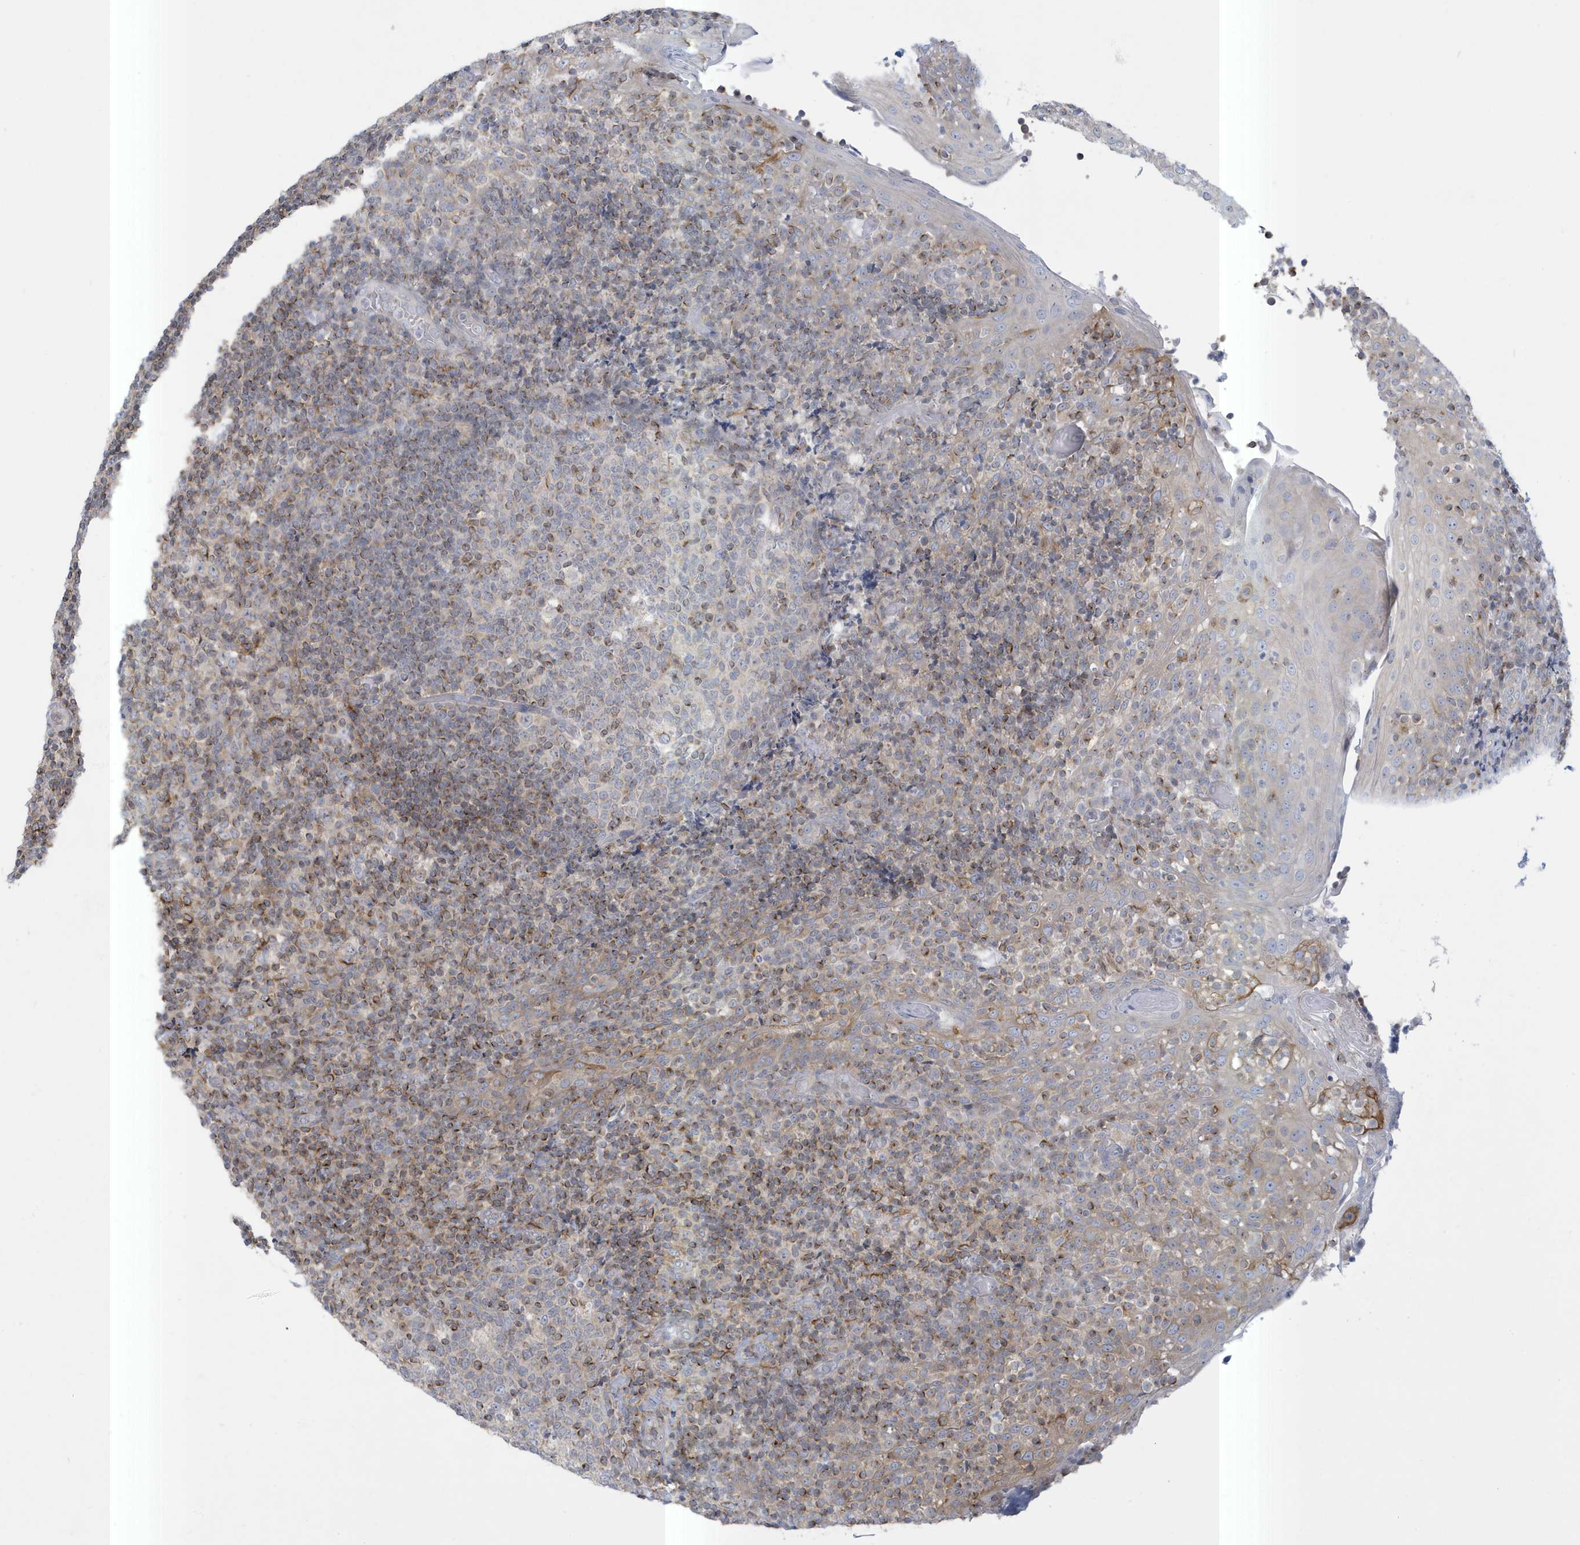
{"staining": {"intensity": "moderate", "quantity": "<25%", "location": "cytoplasmic/membranous"}, "tissue": "tonsil", "cell_type": "Germinal center cells", "image_type": "normal", "snomed": [{"axis": "morphology", "description": "Normal tissue, NOS"}, {"axis": "topography", "description": "Tonsil"}], "caption": "Immunohistochemistry (IHC) micrograph of unremarkable tonsil: human tonsil stained using IHC reveals low levels of moderate protein expression localized specifically in the cytoplasmic/membranous of germinal center cells, appearing as a cytoplasmic/membranous brown color.", "gene": "SLAMF9", "patient": {"sex": "female", "age": 19}}